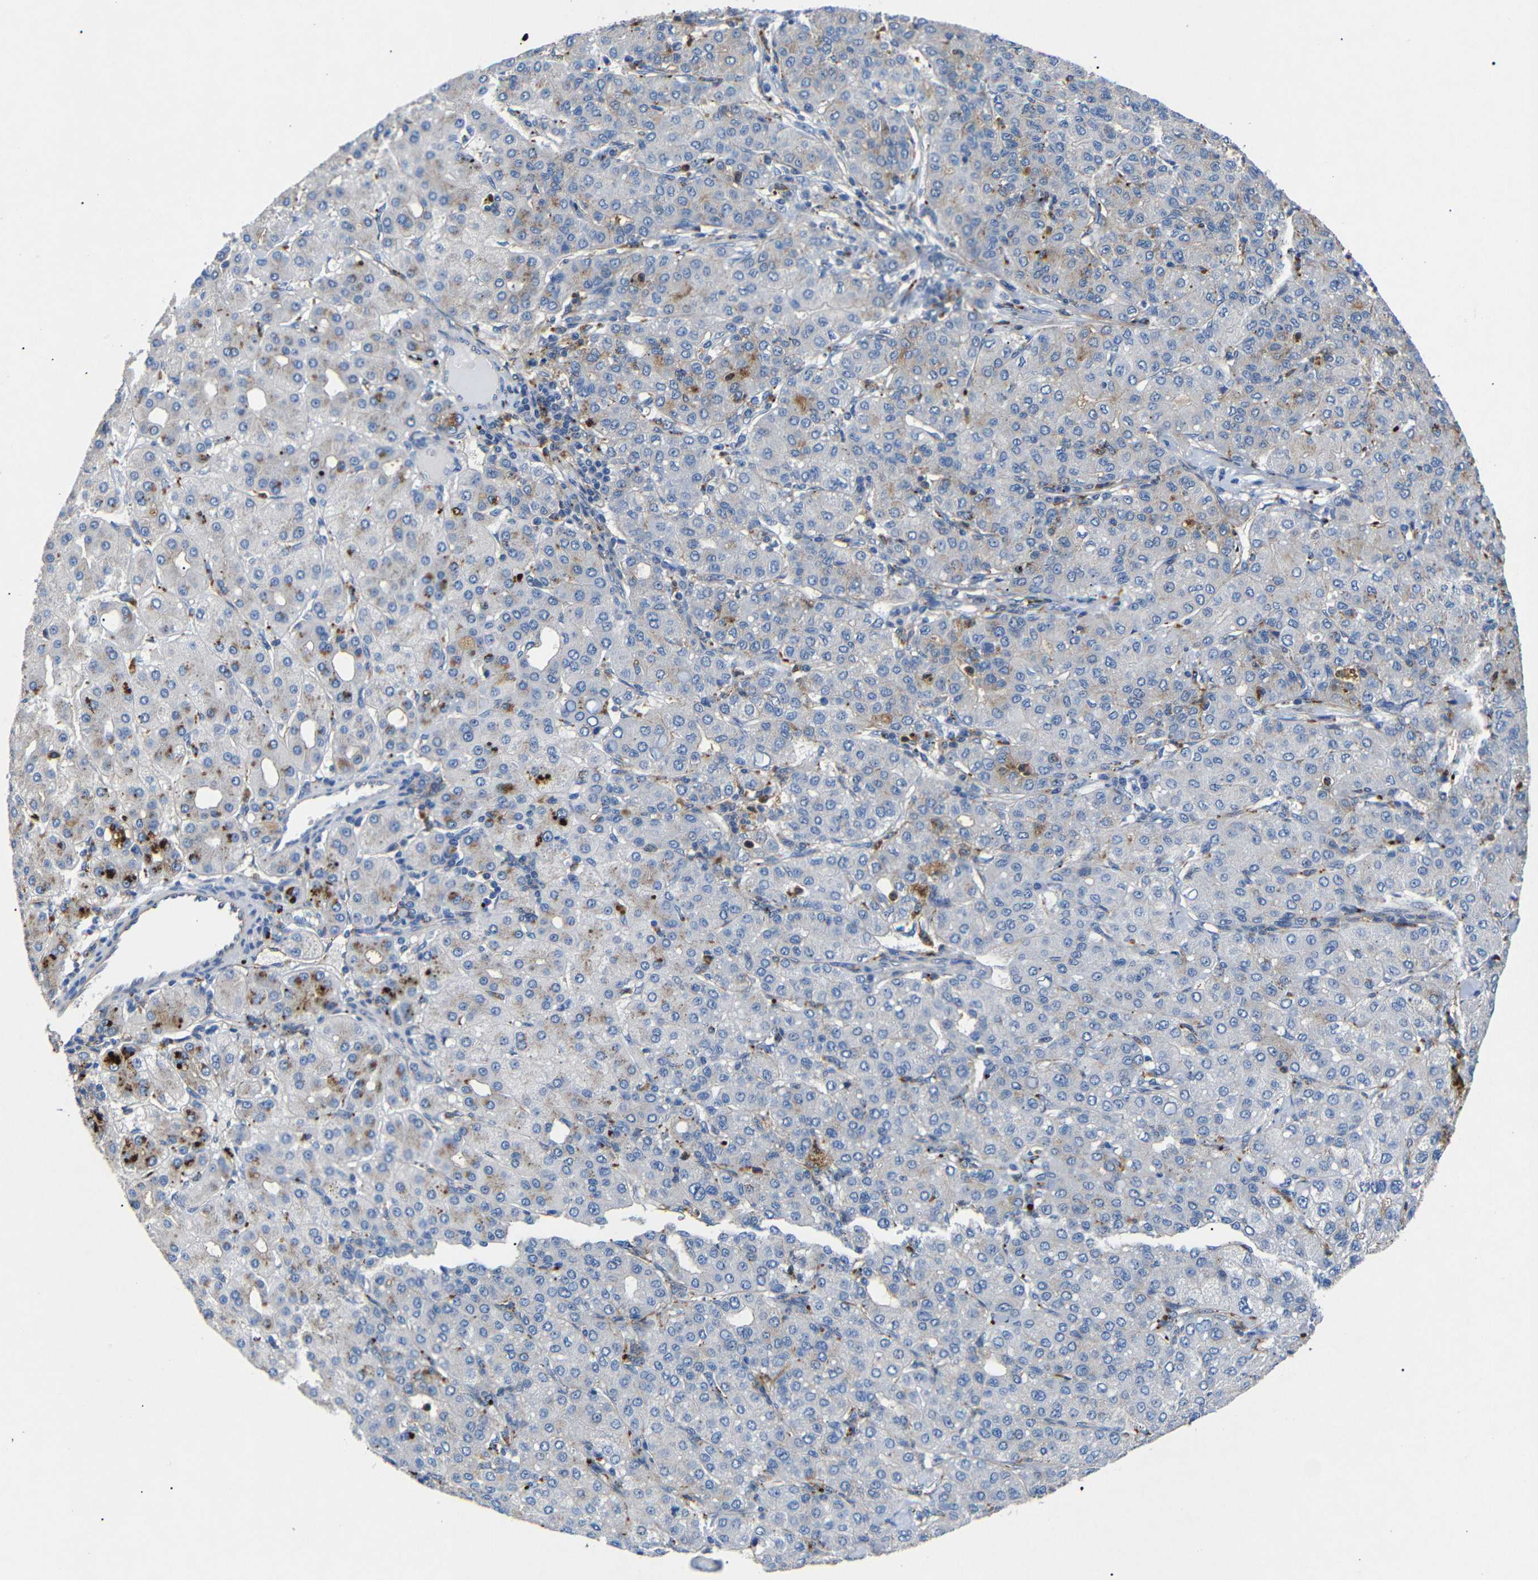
{"staining": {"intensity": "moderate", "quantity": "<25%", "location": "cytoplasmic/membranous"}, "tissue": "liver cancer", "cell_type": "Tumor cells", "image_type": "cancer", "snomed": [{"axis": "morphology", "description": "Carcinoma, Hepatocellular, NOS"}, {"axis": "topography", "description": "Liver"}], "caption": "Protein staining of liver cancer tissue demonstrates moderate cytoplasmic/membranous staining in about <25% of tumor cells.", "gene": "SDCBP", "patient": {"sex": "male", "age": 65}}